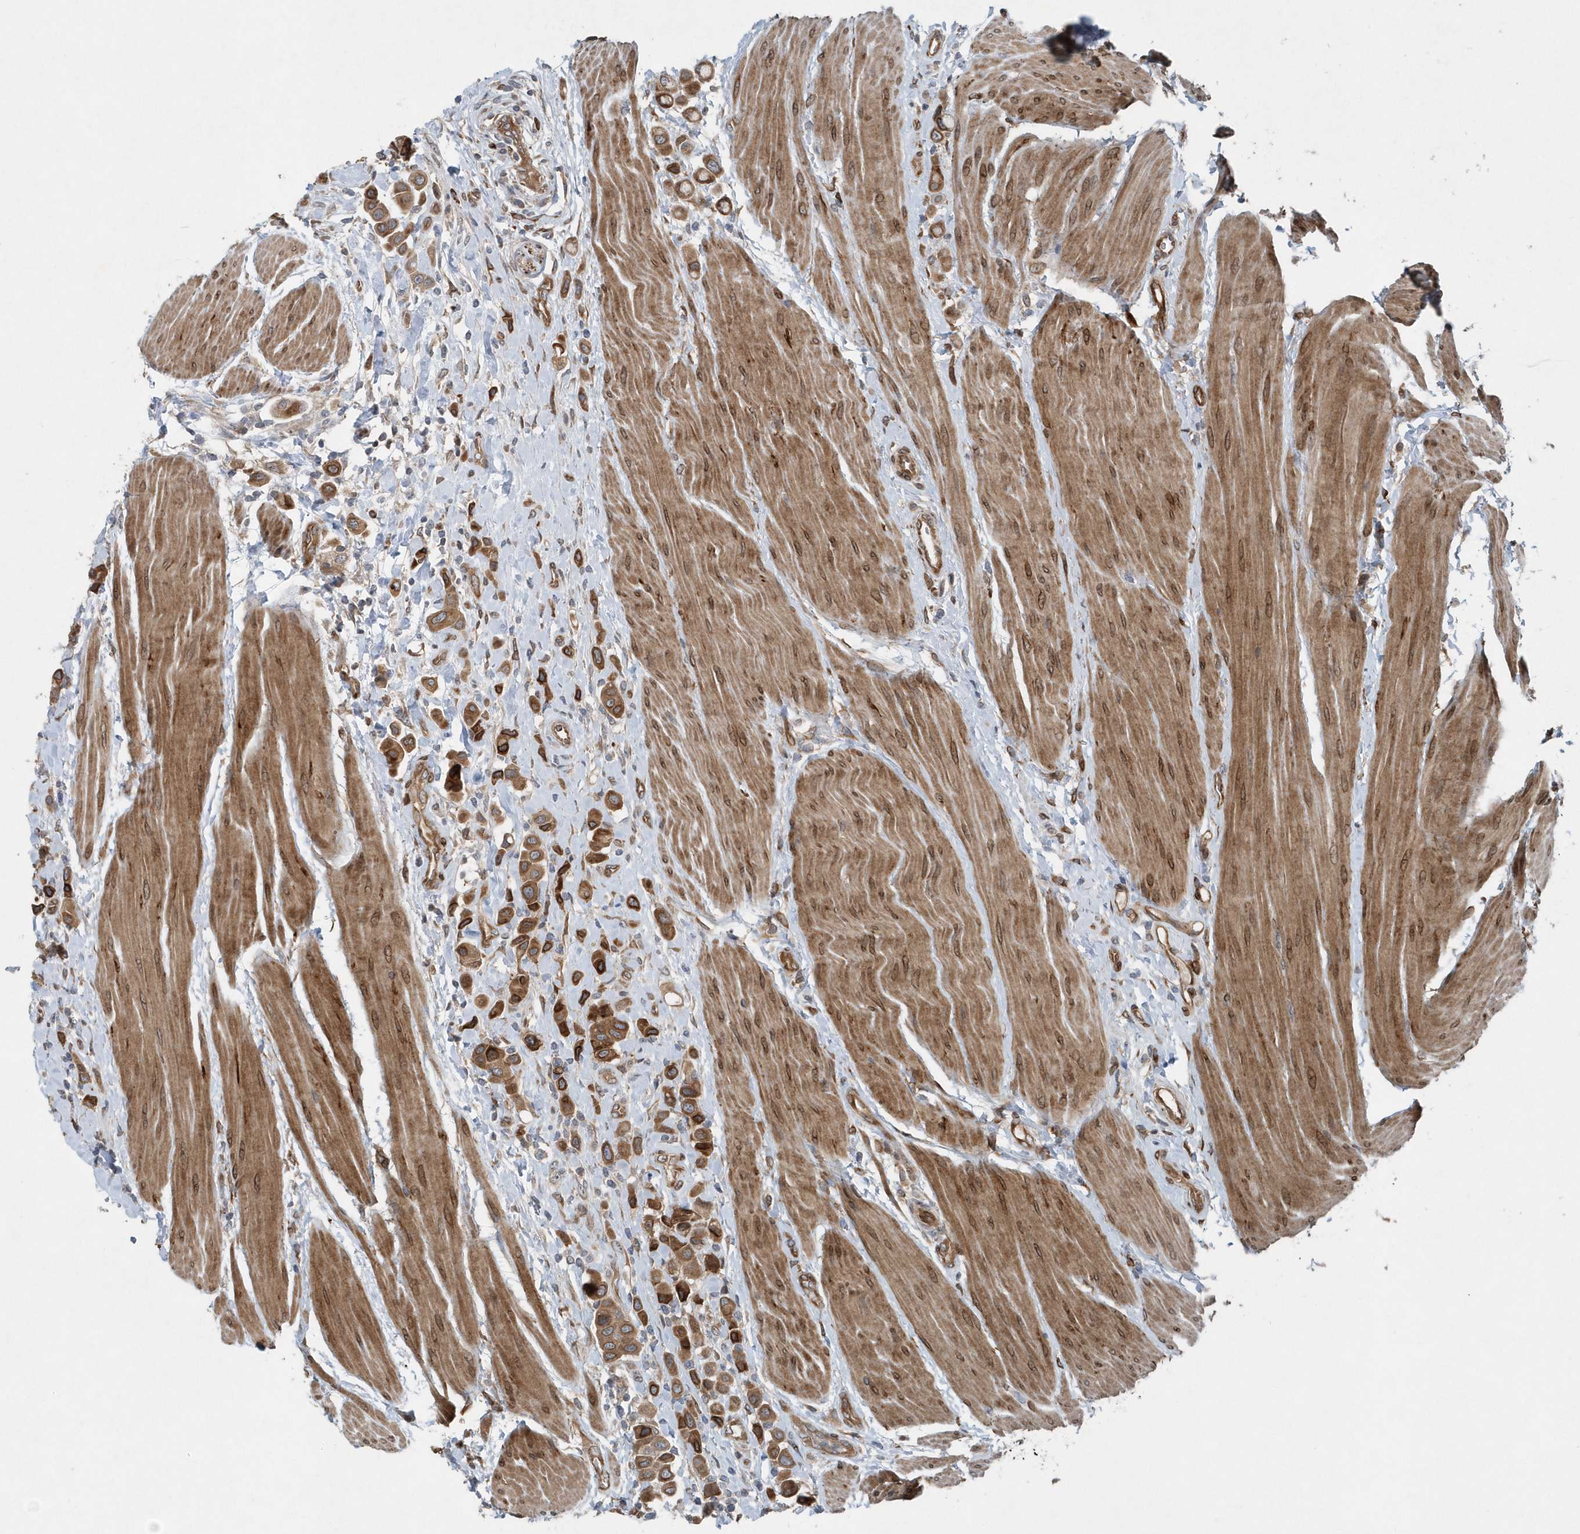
{"staining": {"intensity": "moderate", "quantity": ">75%", "location": "cytoplasmic/membranous"}, "tissue": "urothelial cancer", "cell_type": "Tumor cells", "image_type": "cancer", "snomed": [{"axis": "morphology", "description": "Urothelial carcinoma, High grade"}, {"axis": "topography", "description": "Urinary bladder"}], "caption": "A micrograph of human high-grade urothelial carcinoma stained for a protein displays moderate cytoplasmic/membranous brown staining in tumor cells.", "gene": "MCC", "patient": {"sex": "male", "age": 50}}